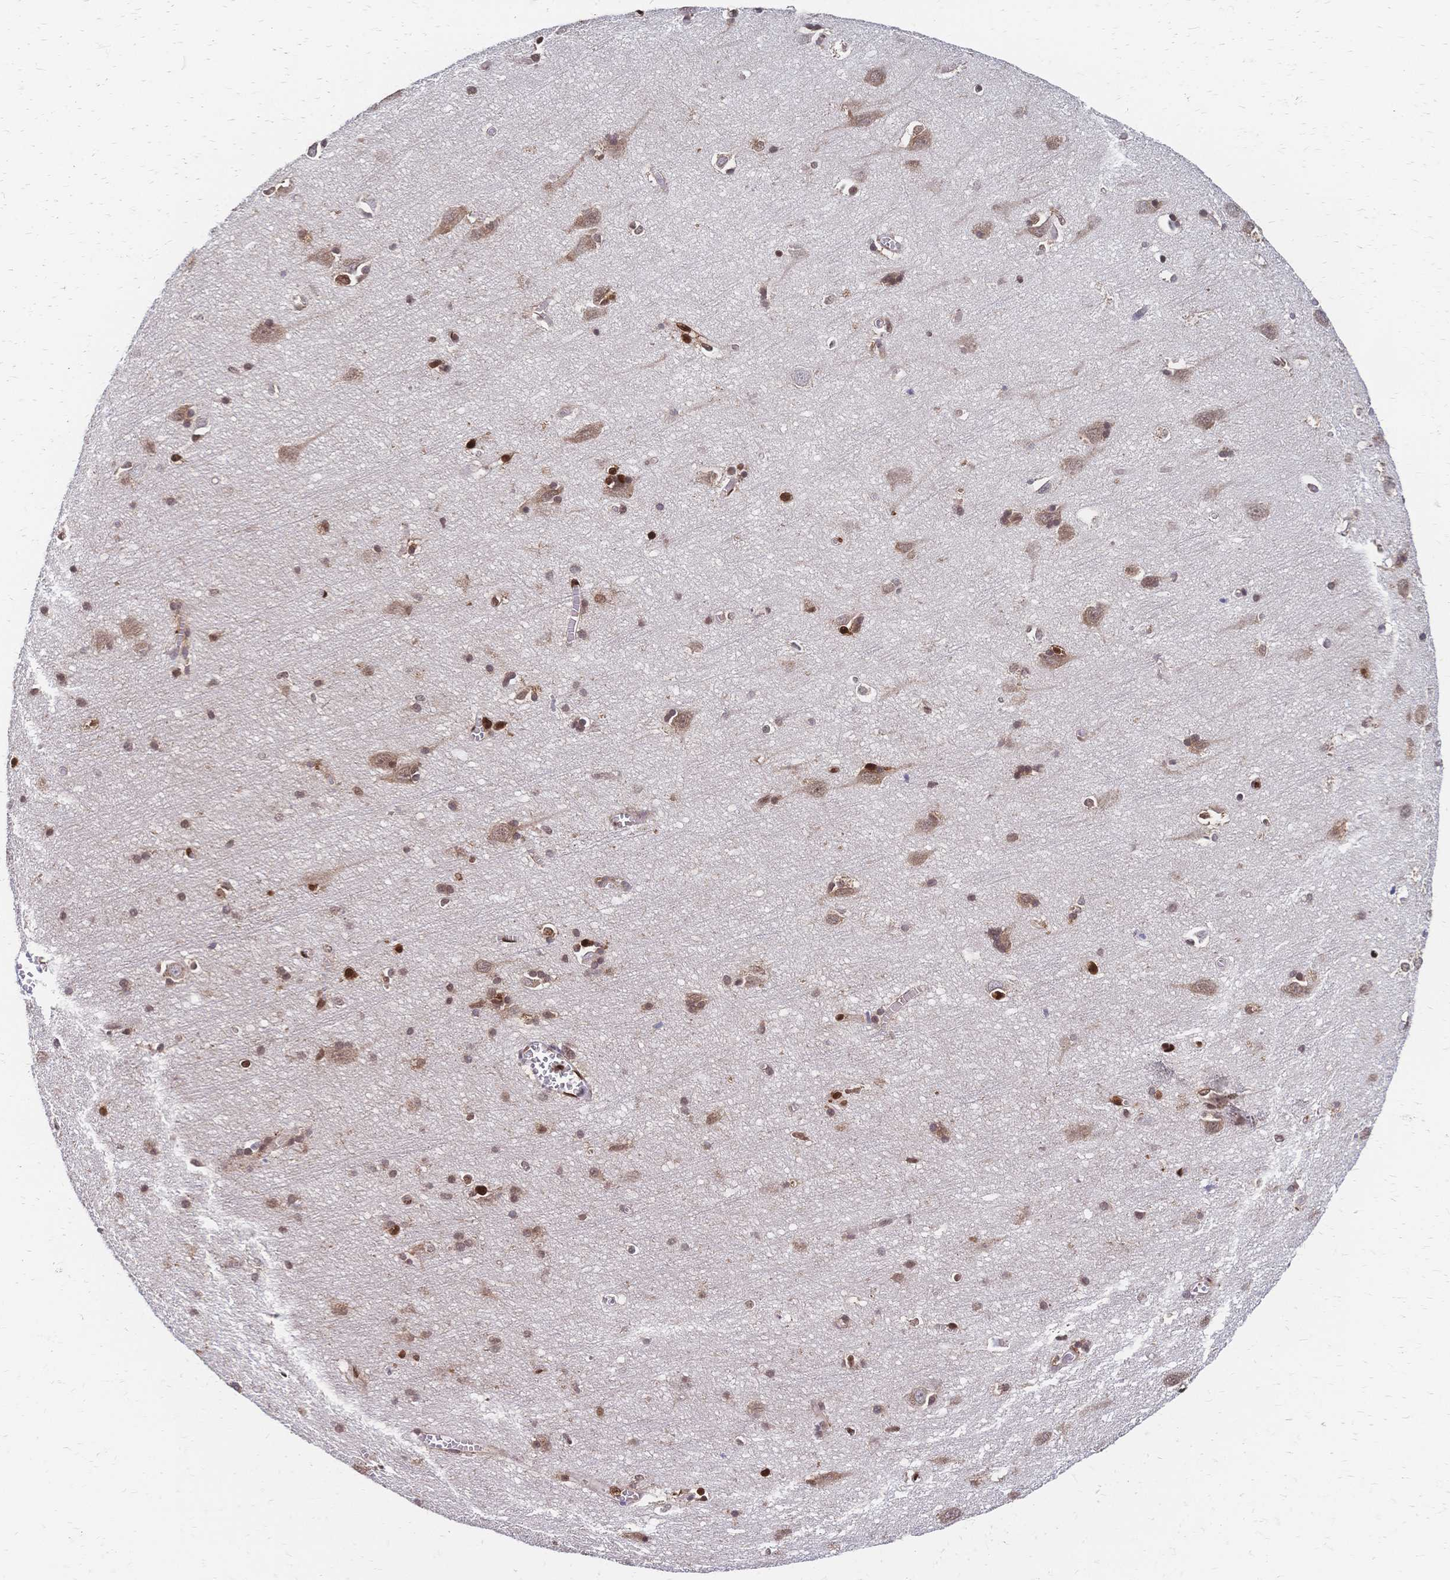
{"staining": {"intensity": "strong", "quantity": ">75%", "location": "nuclear"}, "tissue": "cerebral cortex", "cell_type": "Endothelial cells", "image_type": "normal", "snomed": [{"axis": "morphology", "description": "Normal tissue, NOS"}, {"axis": "topography", "description": "Cerebral cortex"}], "caption": "Protein analysis of normal cerebral cortex demonstrates strong nuclear expression in about >75% of endothelial cells.", "gene": "HDGF", "patient": {"sex": "male", "age": 70}}